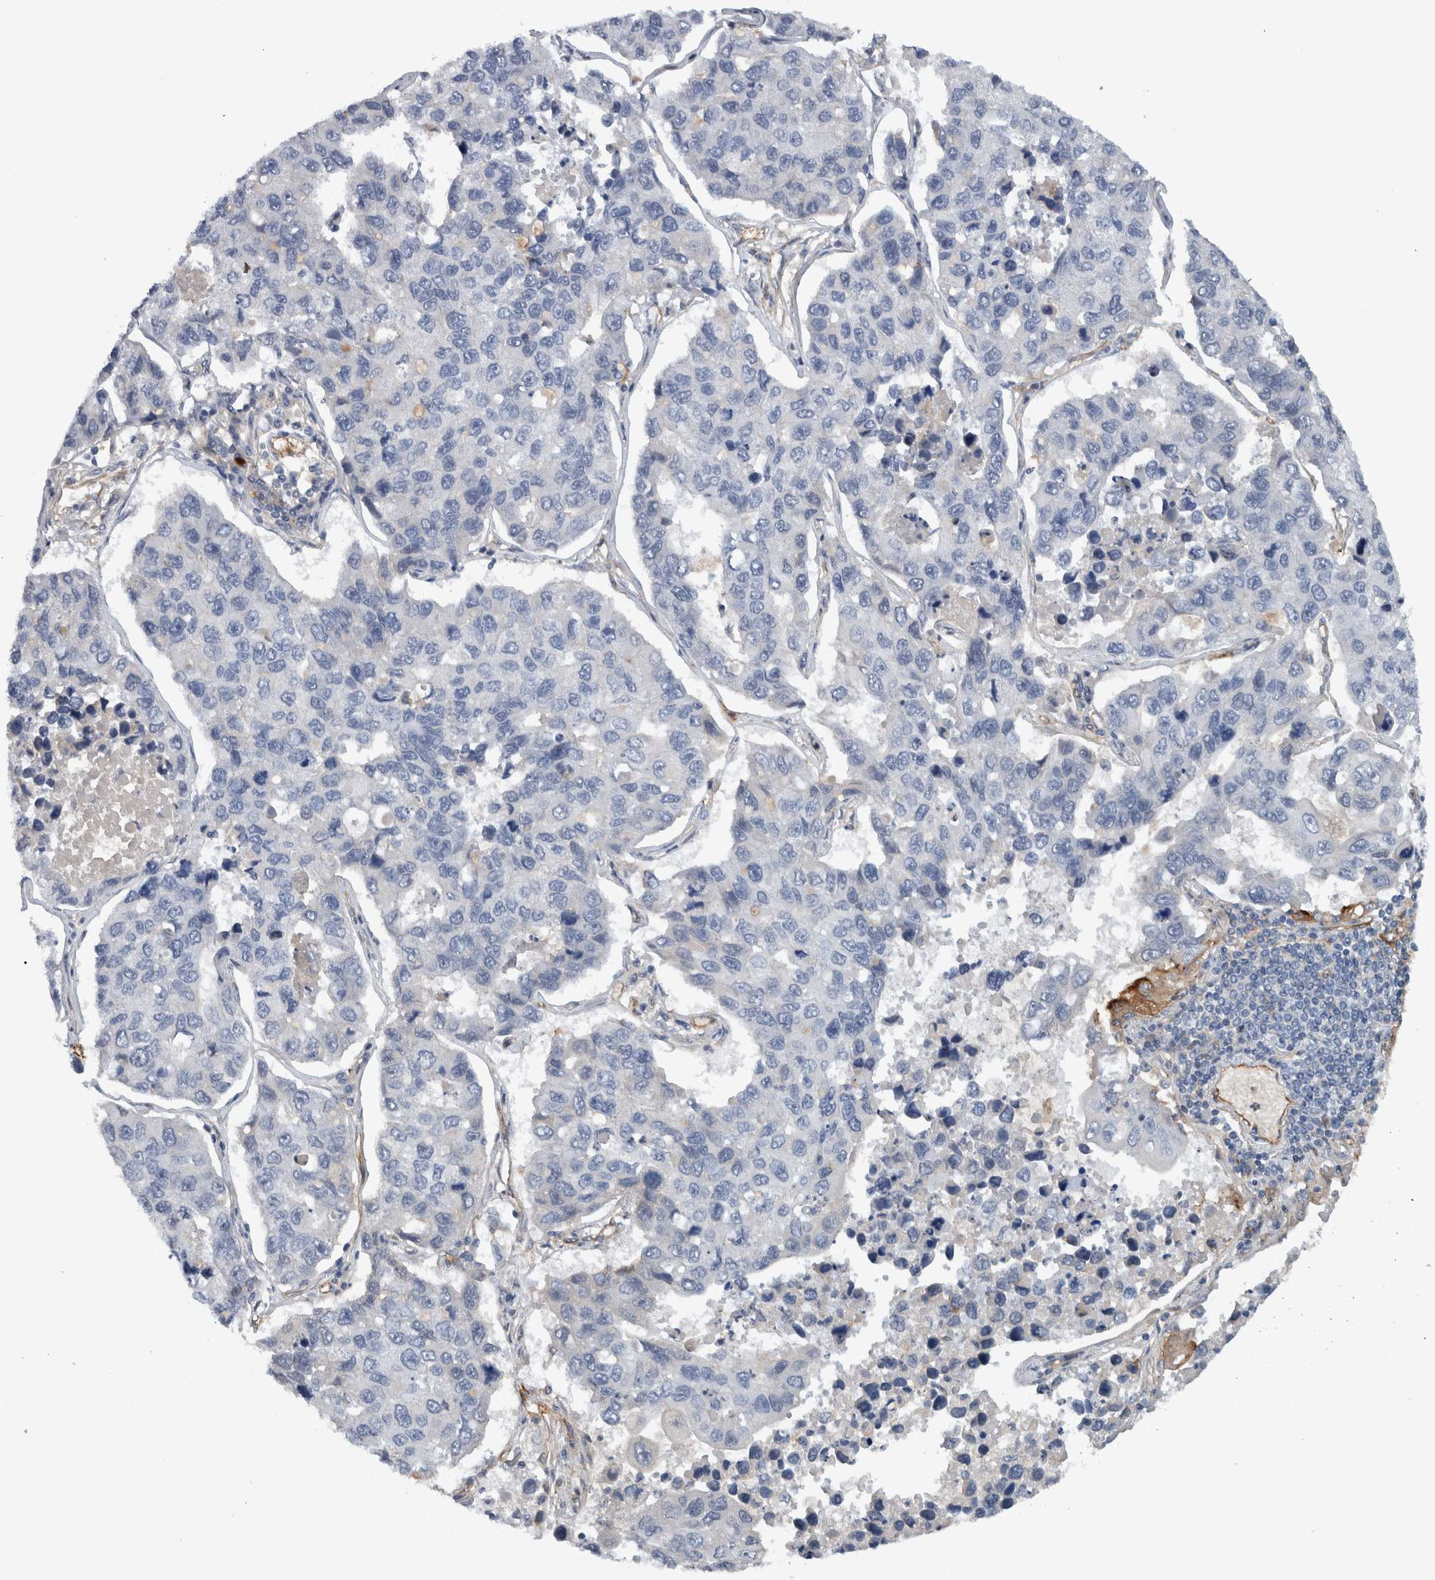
{"staining": {"intensity": "negative", "quantity": "none", "location": "none"}, "tissue": "lung cancer", "cell_type": "Tumor cells", "image_type": "cancer", "snomed": [{"axis": "morphology", "description": "Adenocarcinoma, NOS"}, {"axis": "topography", "description": "Lung"}], "caption": "This is a micrograph of immunohistochemistry (IHC) staining of lung adenocarcinoma, which shows no positivity in tumor cells.", "gene": "CD59", "patient": {"sex": "male", "age": 64}}